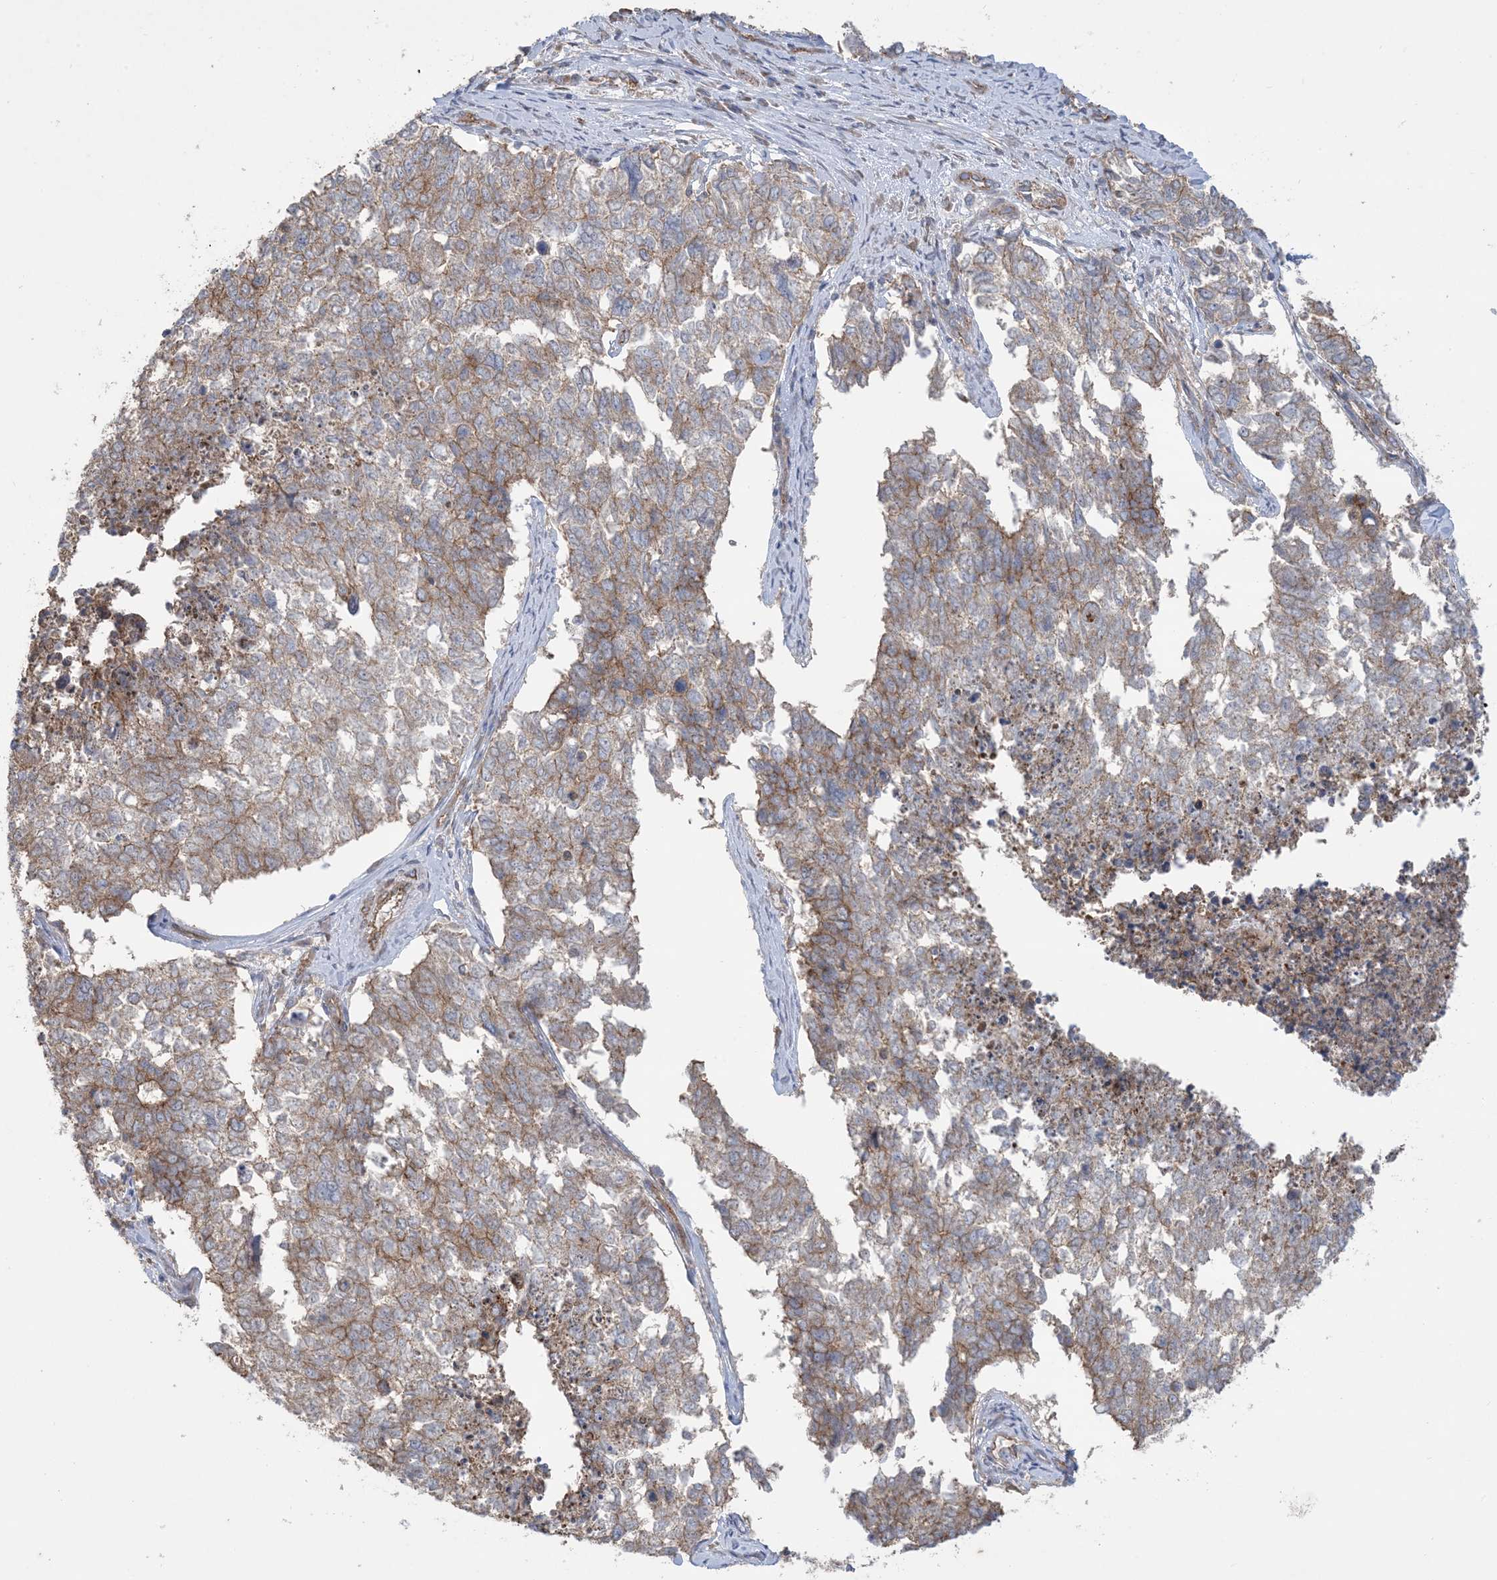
{"staining": {"intensity": "moderate", "quantity": "25%-75%", "location": "cytoplasmic/membranous"}, "tissue": "cervical cancer", "cell_type": "Tumor cells", "image_type": "cancer", "snomed": [{"axis": "morphology", "description": "Squamous cell carcinoma, NOS"}, {"axis": "topography", "description": "Cervix"}], "caption": "Cervical cancer was stained to show a protein in brown. There is medium levels of moderate cytoplasmic/membranous expression in about 25%-75% of tumor cells.", "gene": "CCNY", "patient": {"sex": "female", "age": 63}}